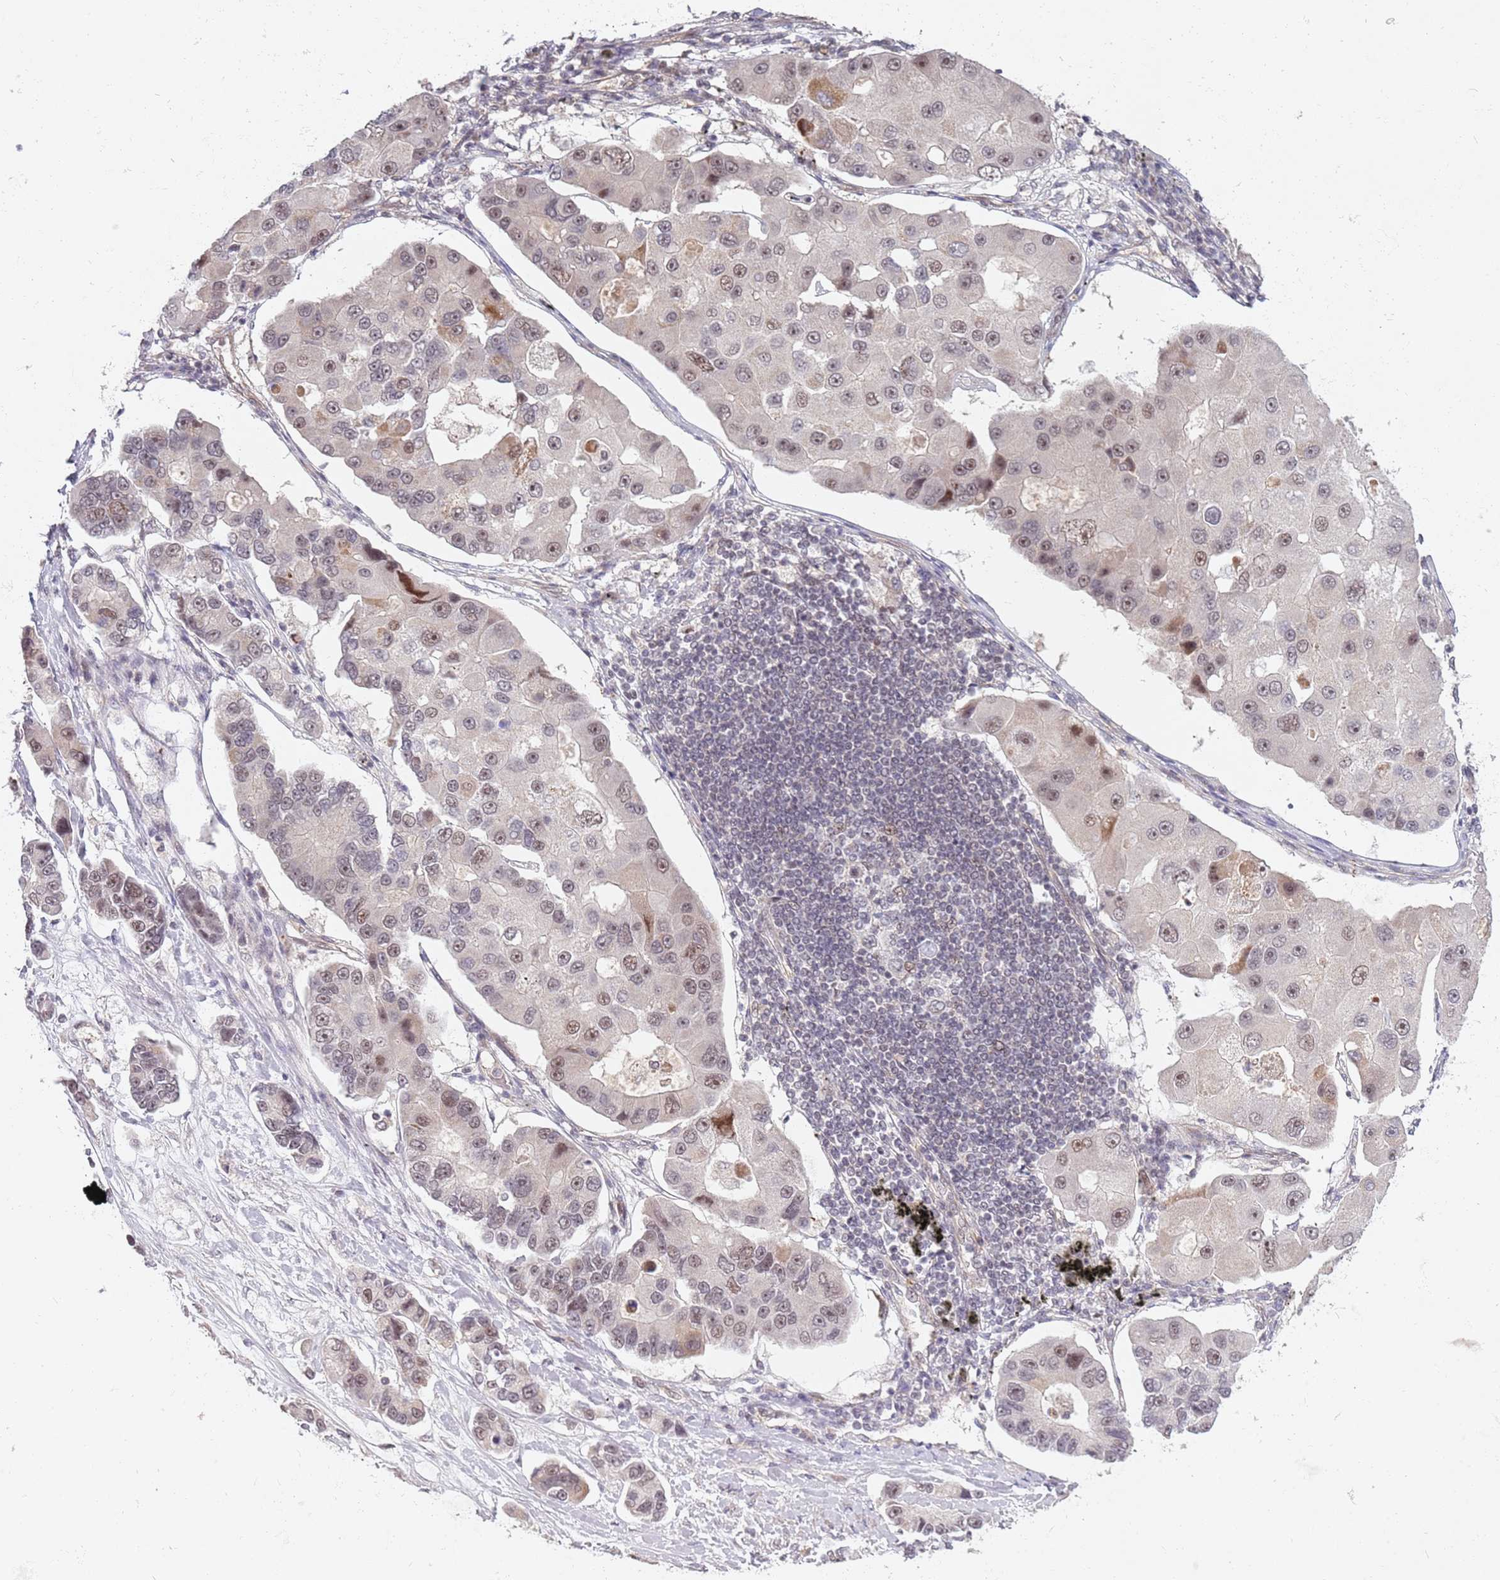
{"staining": {"intensity": "weak", "quantity": "<25%", "location": "nuclear"}, "tissue": "lung cancer", "cell_type": "Tumor cells", "image_type": "cancer", "snomed": [{"axis": "morphology", "description": "Adenocarcinoma, NOS"}, {"axis": "topography", "description": "Lung"}], "caption": "DAB immunohistochemical staining of lung adenocarcinoma demonstrates no significant expression in tumor cells.", "gene": "SUDS3", "patient": {"sex": "female", "age": 54}}